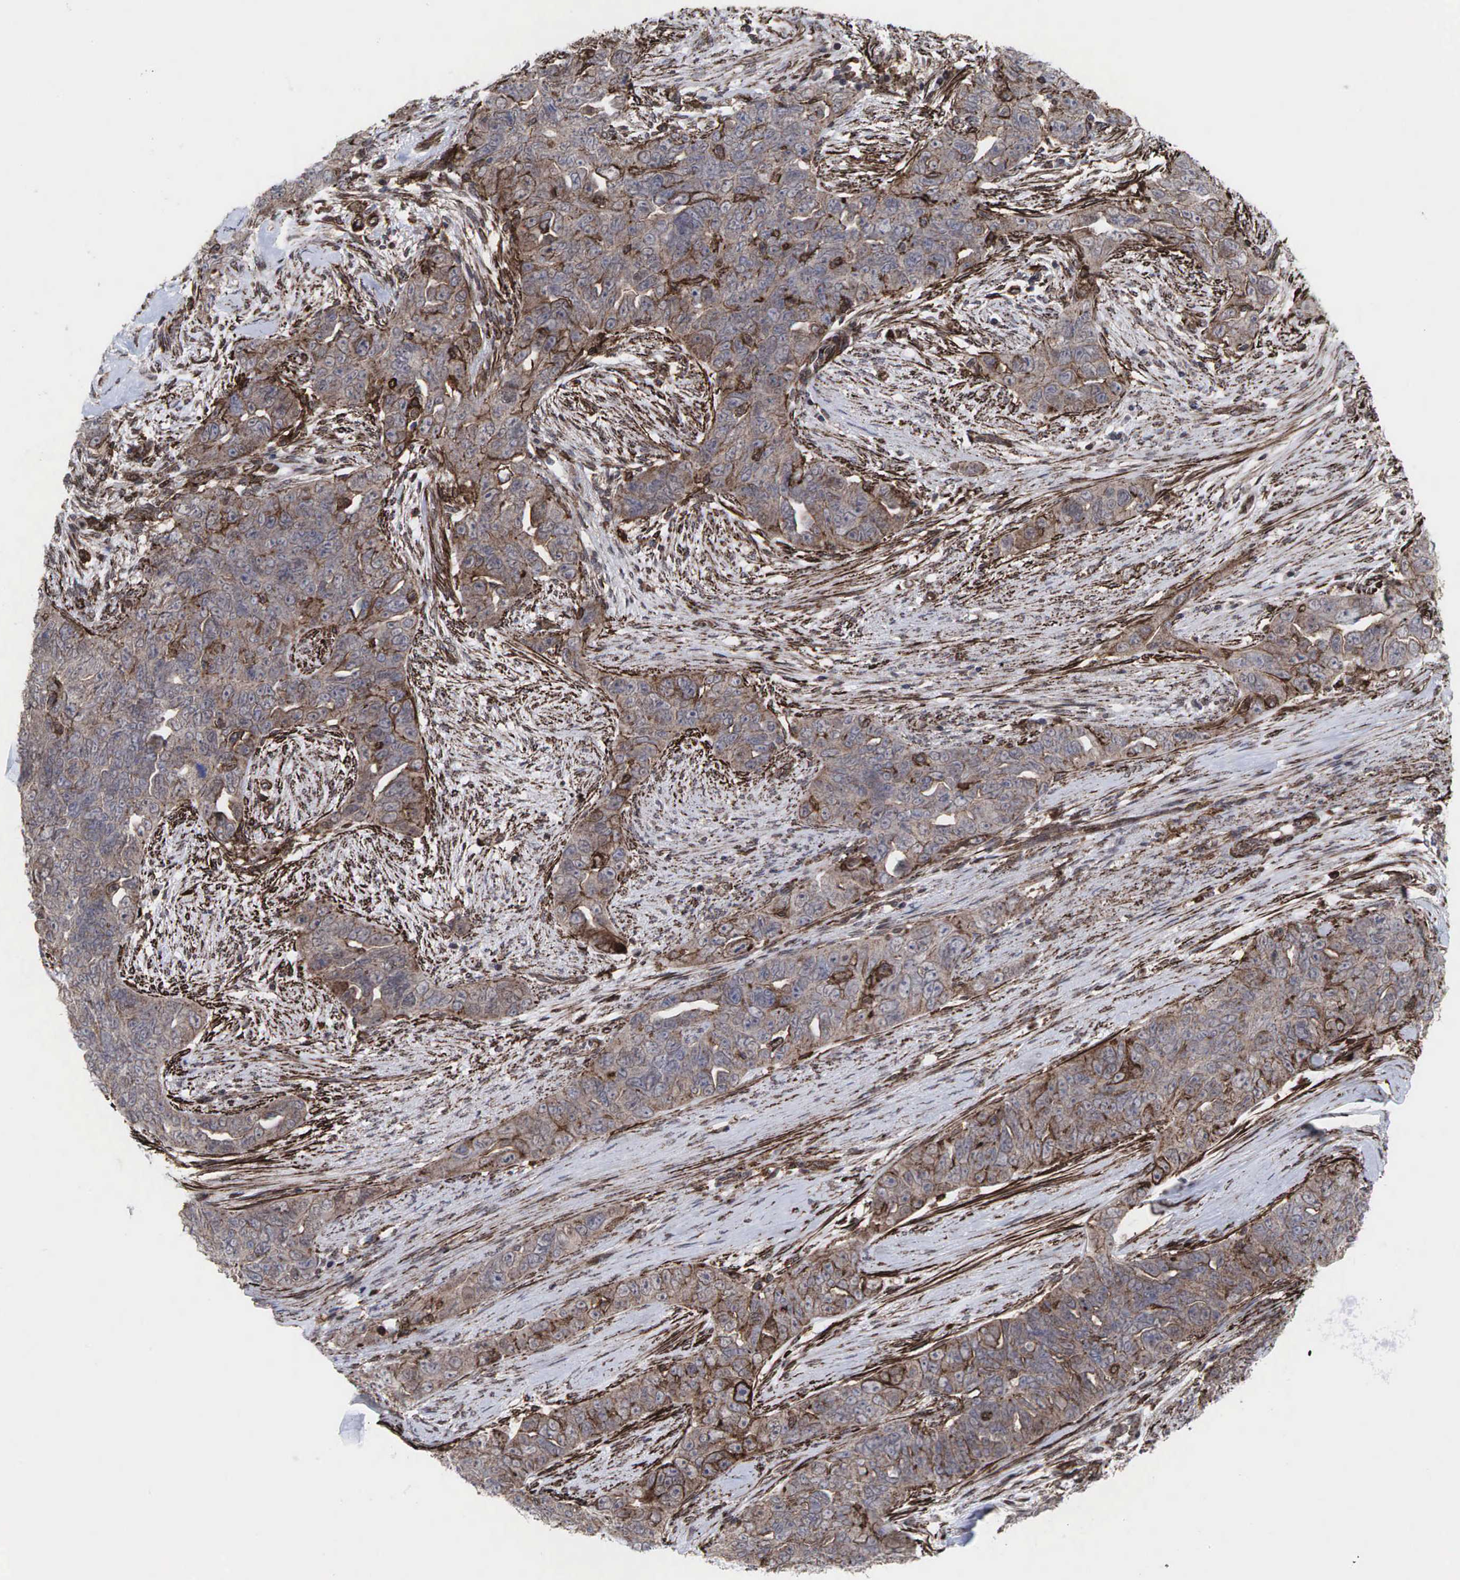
{"staining": {"intensity": "weak", "quantity": ">75%", "location": "cytoplasmic/membranous"}, "tissue": "ovarian cancer", "cell_type": "Tumor cells", "image_type": "cancer", "snomed": [{"axis": "morphology", "description": "Cystadenocarcinoma, serous, NOS"}, {"axis": "topography", "description": "Ovary"}], "caption": "Weak cytoplasmic/membranous protein positivity is seen in approximately >75% of tumor cells in ovarian cancer (serous cystadenocarcinoma).", "gene": "GPRASP1", "patient": {"sex": "female", "age": 63}}